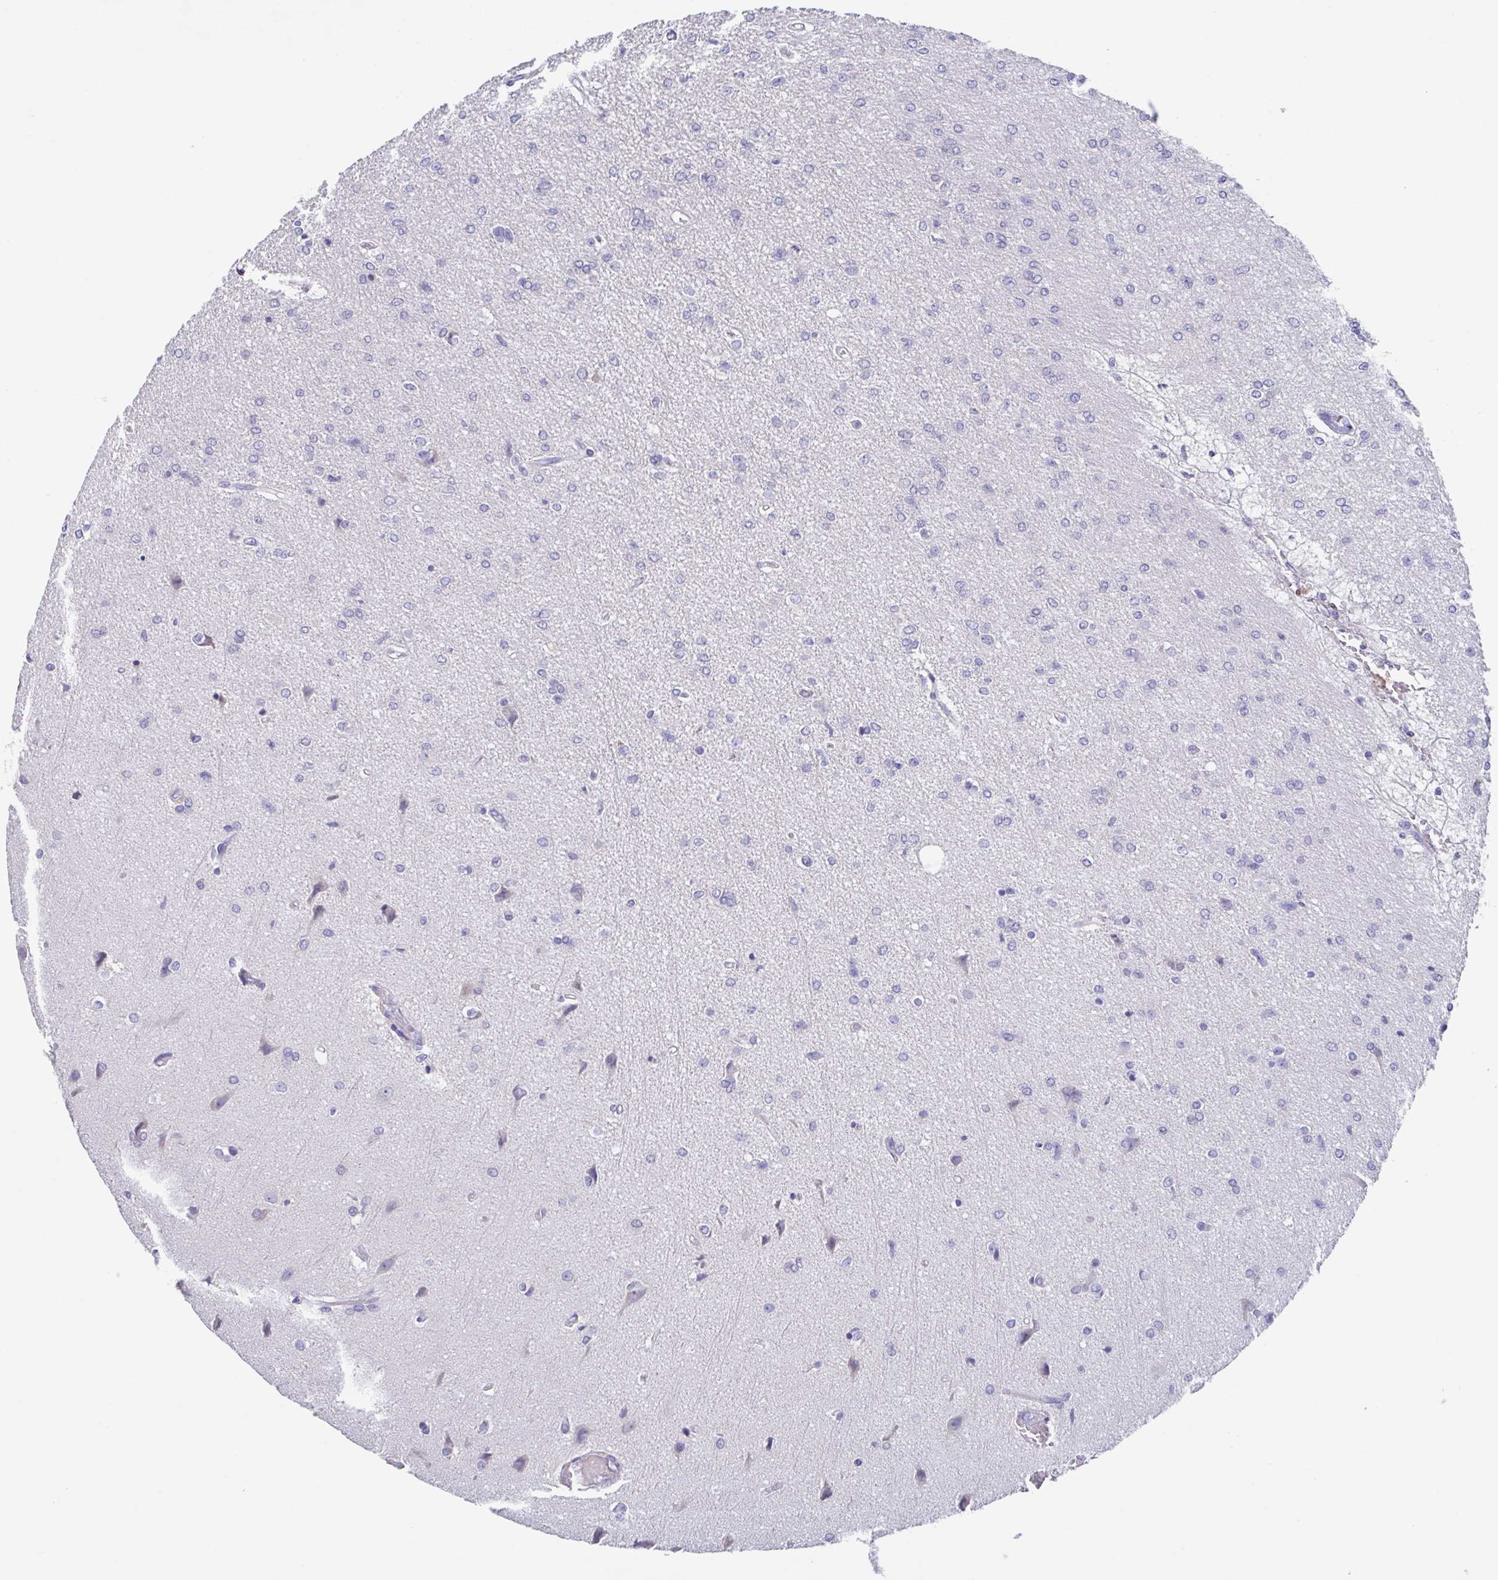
{"staining": {"intensity": "negative", "quantity": "none", "location": "none"}, "tissue": "glioma", "cell_type": "Tumor cells", "image_type": "cancer", "snomed": [{"axis": "morphology", "description": "Glioma, malignant, Low grade"}, {"axis": "topography", "description": "Brain"}], "caption": "Tumor cells show no significant positivity in low-grade glioma (malignant). (Stains: DAB (3,3'-diaminobenzidine) immunohistochemistry with hematoxylin counter stain, Microscopy: brightfield microscopy at high magnification).", "gene": "LRRC58", "patient": {"sex": "male", "age": 26}}